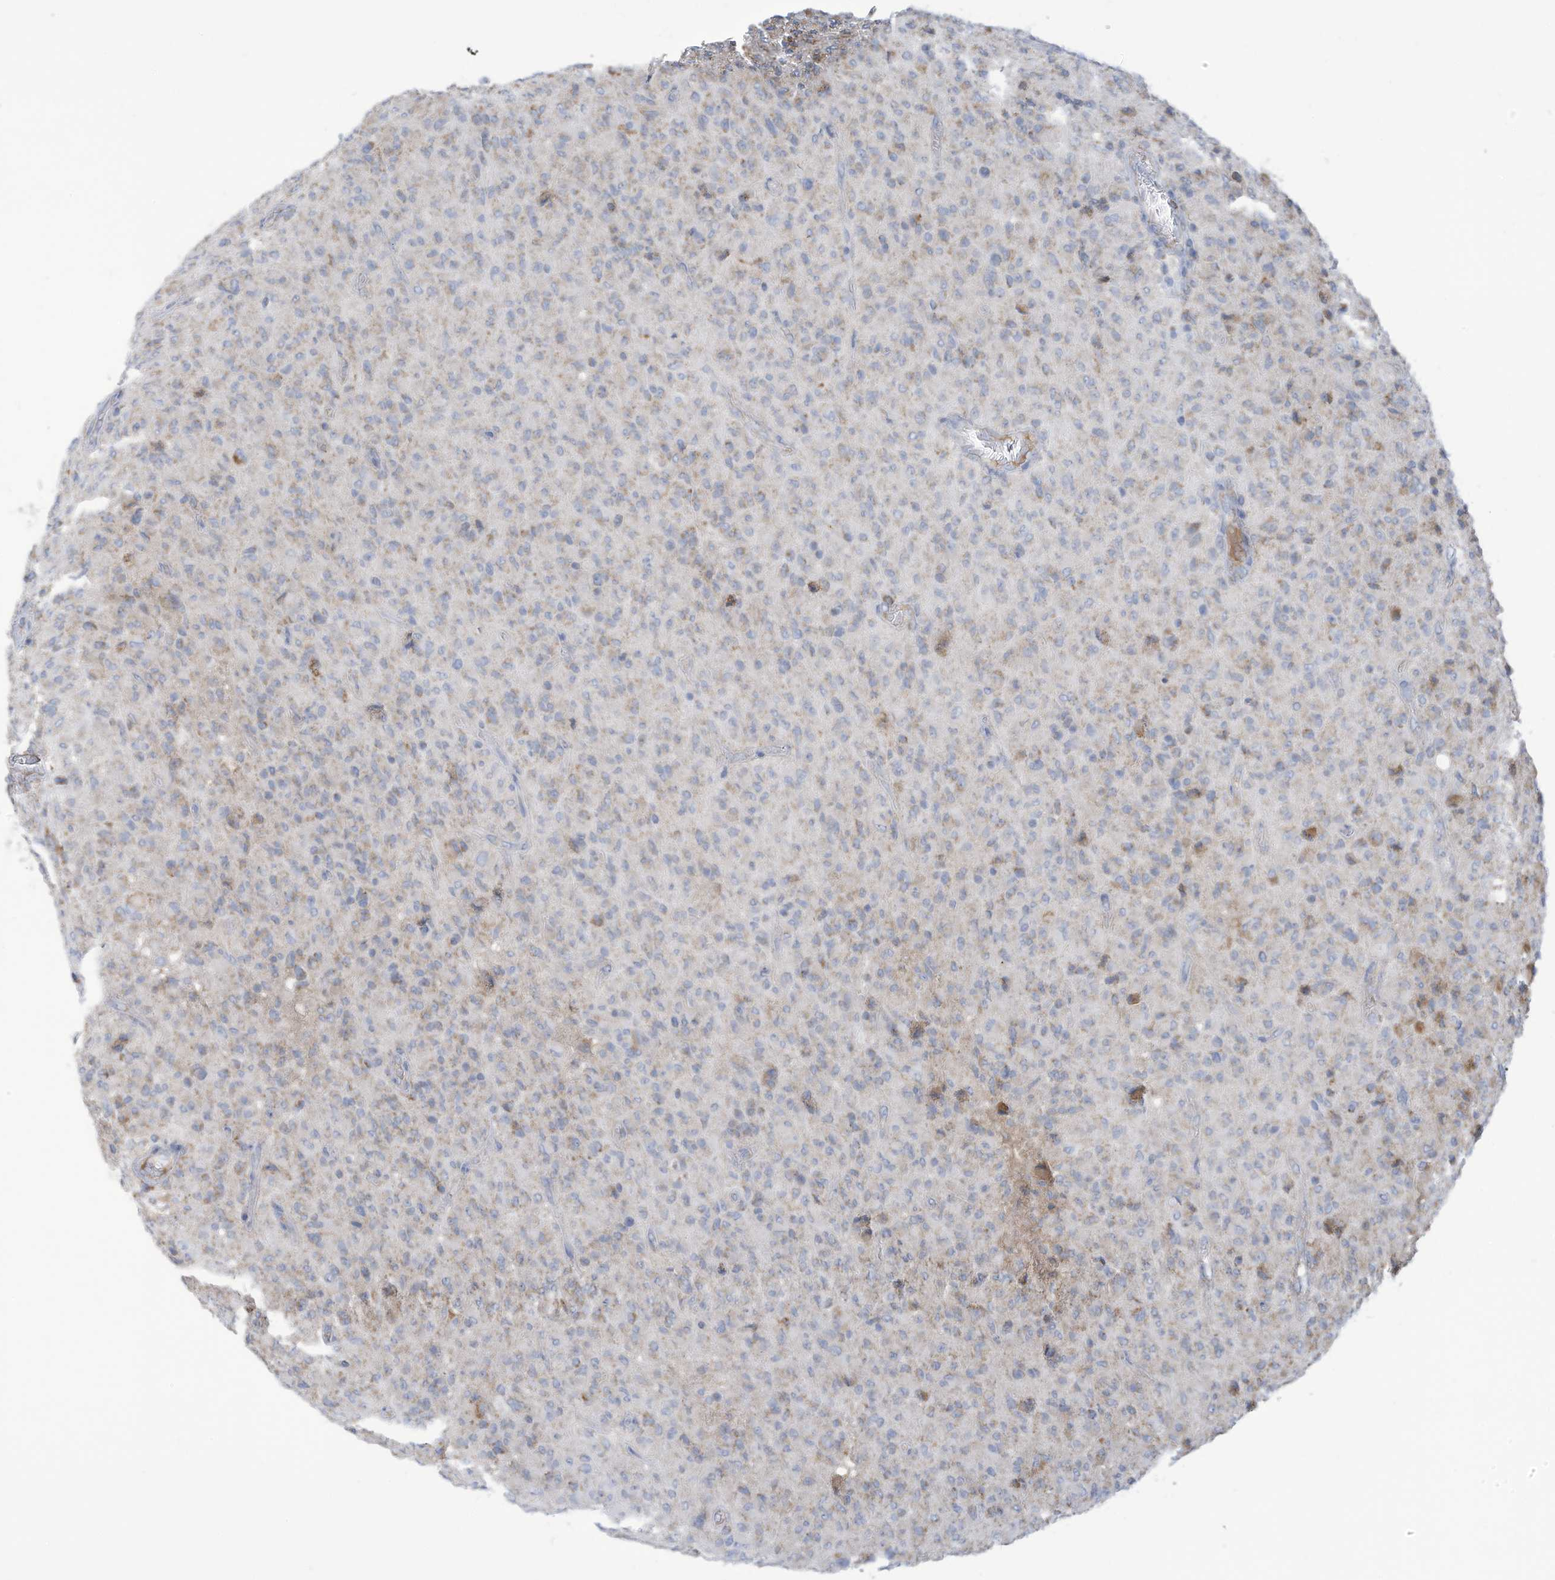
{"staining": {"intensity": "weak", "quantity": "<25%", "location": "cytoplasmic/membranous"}, "tissue": "glioma", "cell_type": "Tumor cells", "image_type": "cancer", "snomed": [{"axis": "morphology", "description": "Glioma, malignant, High grade"}, {"axis": "topography", "description": "Brain"}], "caption": "Immunohistochemistry (IHC) of malignant glioma (high-grade) reveals no staining in tumor cells.", "gene": "NLN", "patient": {"sex": "female", "age": 57}}